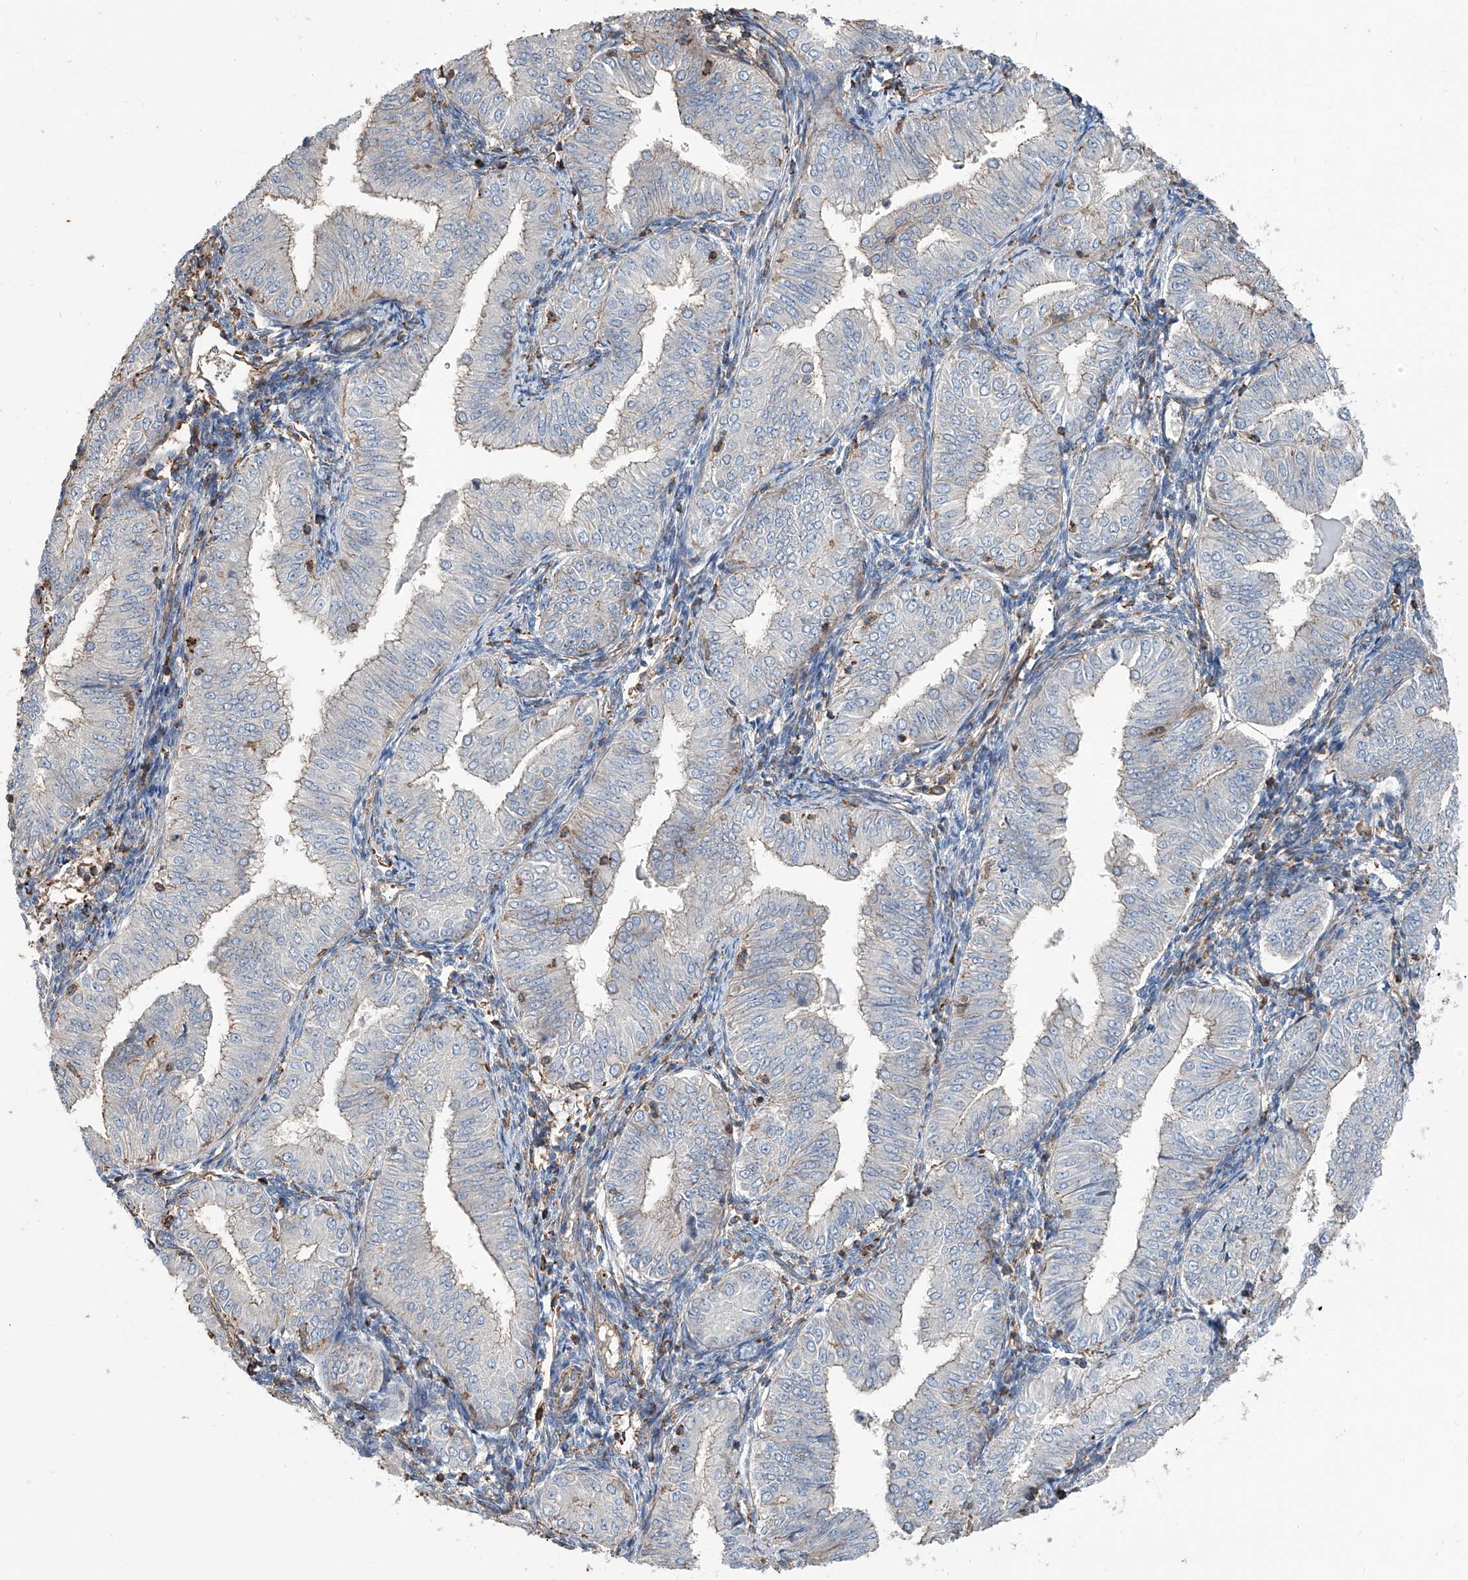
{"staining": {"intensity": "negative", "quantity": "none", "location": "none"}, "tissue": "endometrial cancer", "cell_type": "Tumor cells", "image_type": "cancer", "snomed": [{"axis": "morphology", "description": "Normal tissue, NOS"}, {"axis": "morphology", "description": "Adenocarcinoma, NOS"}, {"axis": "topography", "description": "Endometrium"}], "caption": "High magnification brightfield microscopy of endometrial adenocarcinoma stained with DAB (brown) and counterstained with hematoxylin (blue): tumor cells show no significant staining.", "gene": "PIEZO2", "patient": {"sex": "female", "age": 53}}